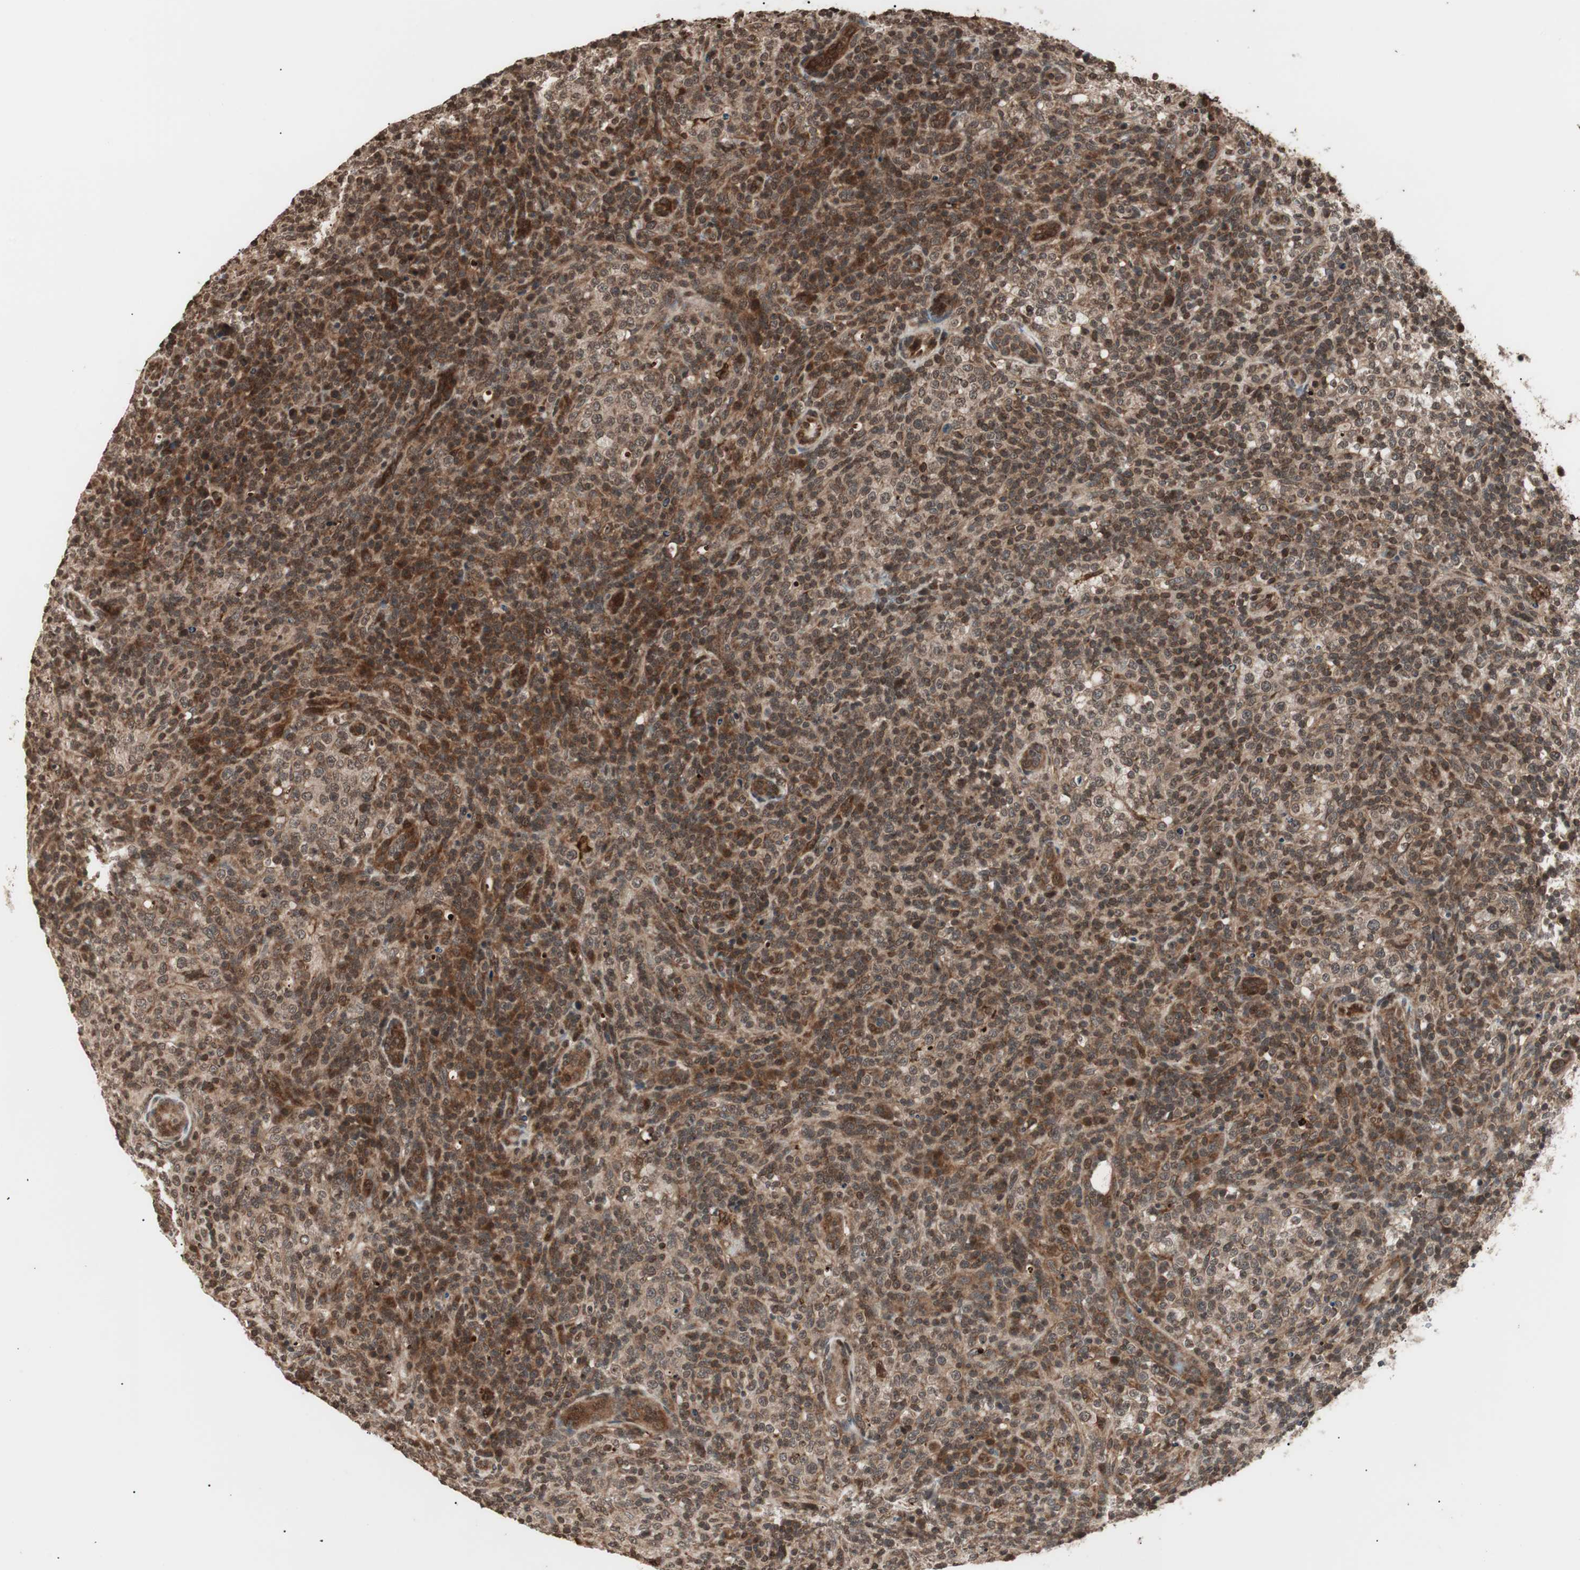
{"staining": {"intensity": "strong", "quantity": ">75%", "location": "cytoplasmic/membranous"}, "tissue": "lymphoma", "cell_type": "Tumor cells", "image_type": "cancer", "snomed": [{"axis": "morphology", "description": "Malignant lymphoma, non-Hodgkin's type, High grade"}, {"axis": "topography", "description": "Lymph node"}], "caption": "Immunohistochemistry (IHC) (DAB) staining of lymphoma exhibits strong cytoplasmic/membranous protein expression in about >75% of tumor cells.", "gene": "ZFC3H1", "patient": {"sex": "female", "age": 76}}